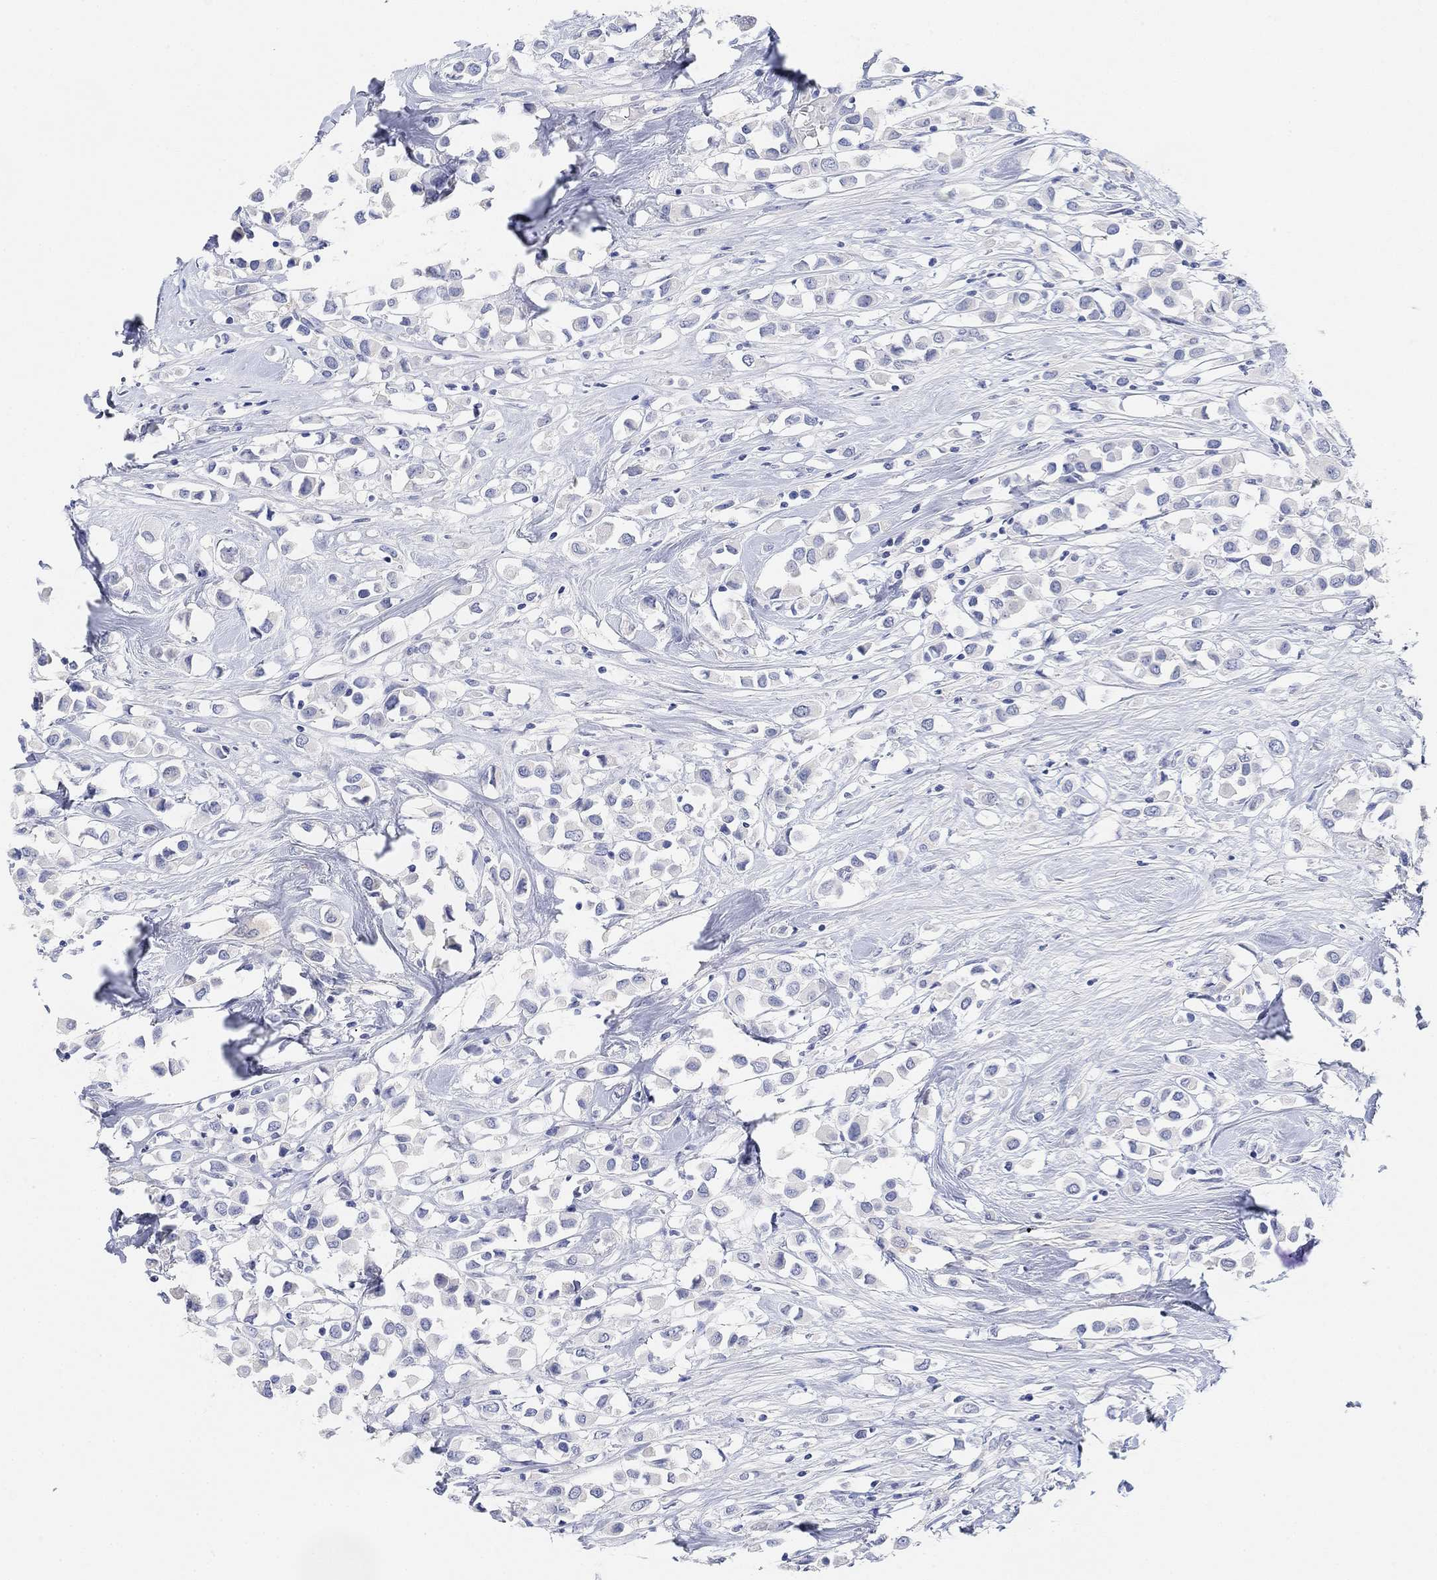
{"staining": {"intensity": "negative", "quantity": "none", "location": "none"}, "tissue": "breast cancer", "cell_type": "Tumor cells", "image_type": "cancer", "snomed": [{"axis": "morphology", "description": "Duct carcinoma"}, {"axis": "topography", "description": "Breast"}], "caption": "This photomicrograph is of breast cancer (infiltrating ductal carcinoma) stained with IHC to label a protein in brown with the nuclei are counter-stained blue. There is no expression in tumor cells. (IHC, brightfield microscopy, high magnification).", "gene": "VAT1L", "patient": {"sex": "female", "age": 61}}